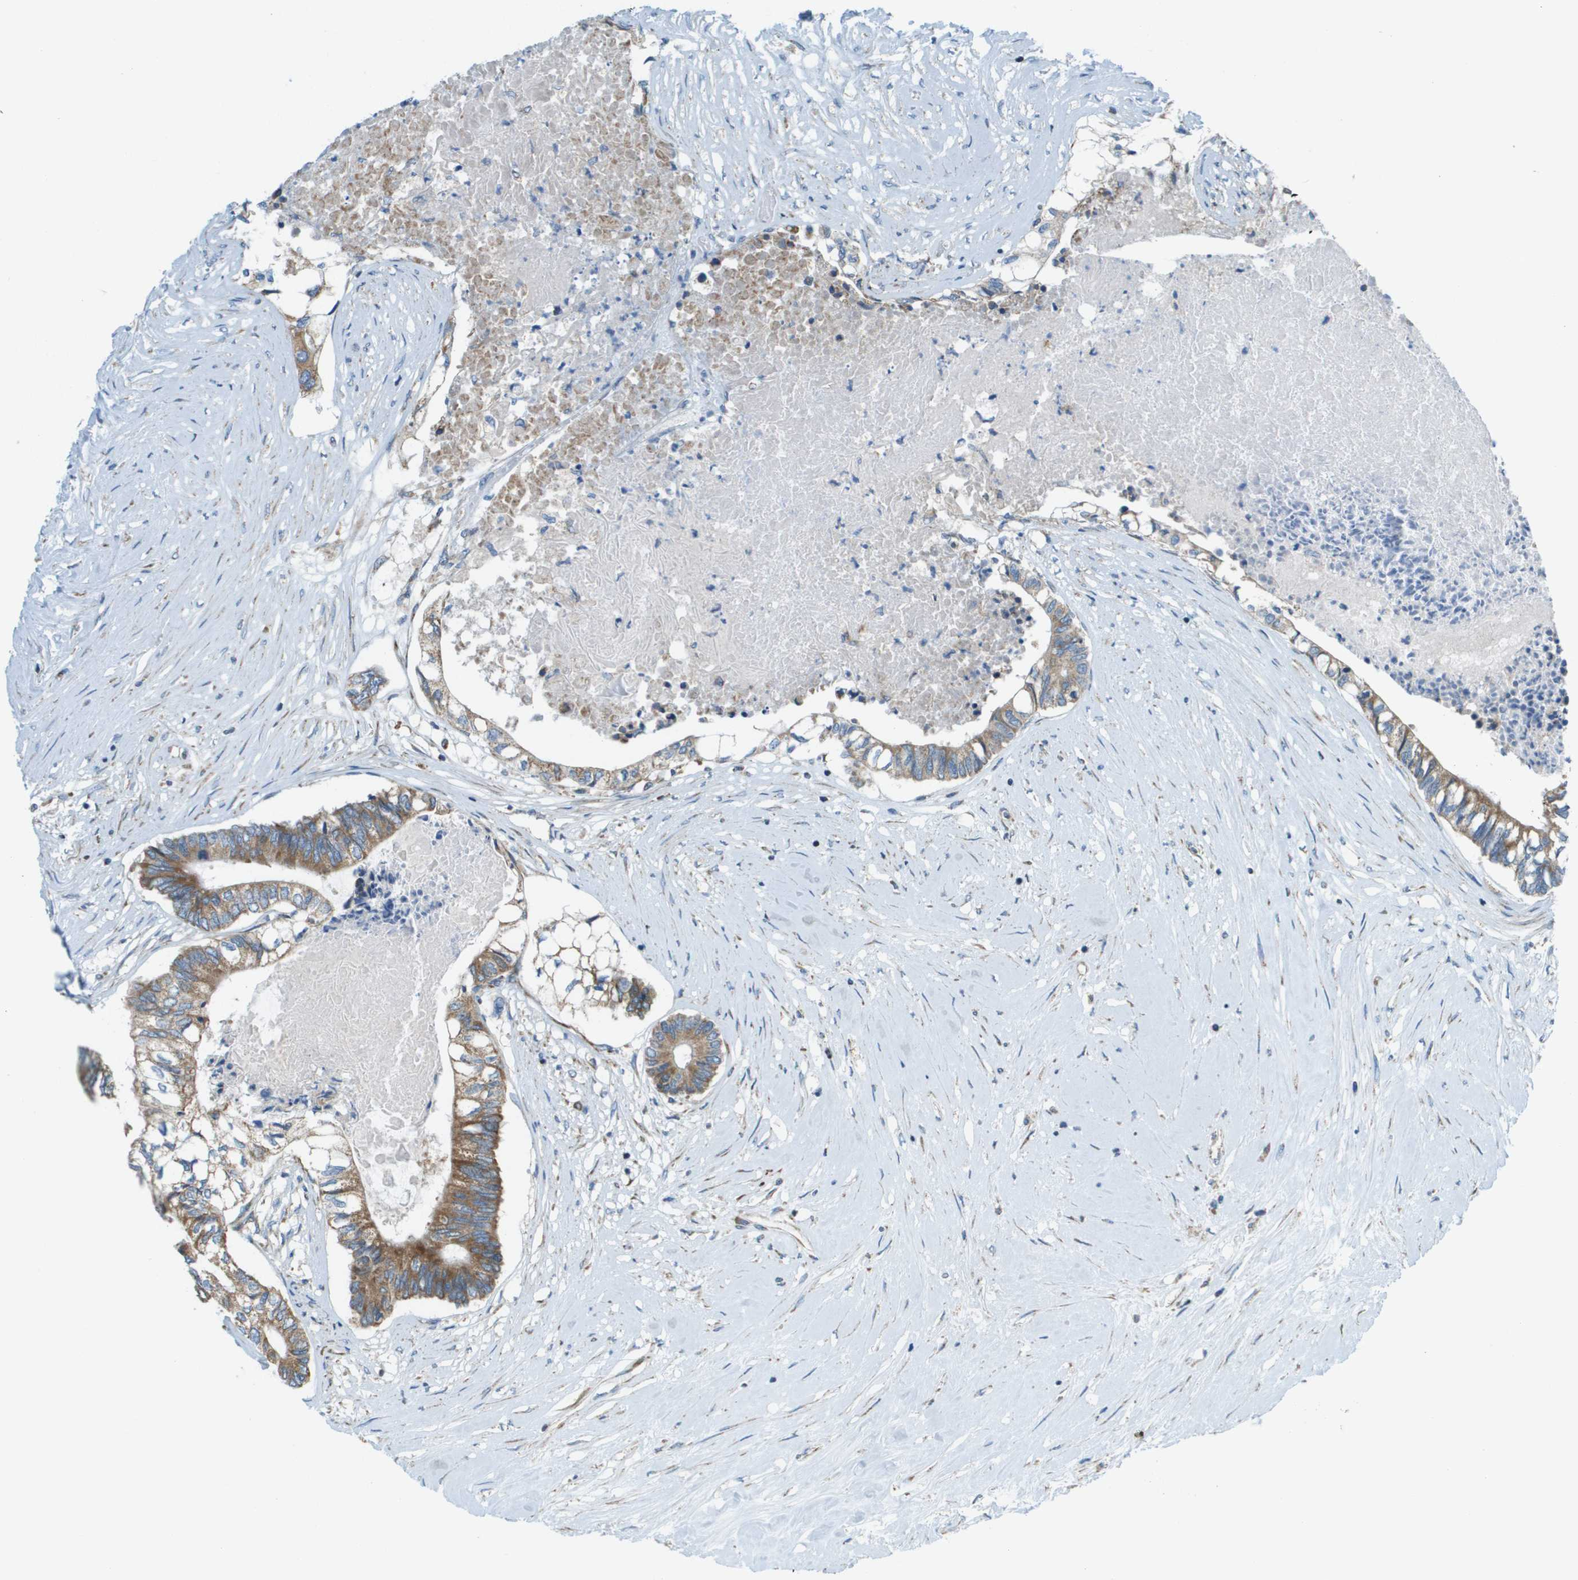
{"staining": {"intensity": "moderate", "quantity": ">75%", "location": "cytoplasmic/membranous"}, "tissue": "colorectal cancer", "cell_type": "Tumor cells", "image_type": "cancer", "snomed": [{"axis": "morphology", "description": "Adenocarcinoma, NOS"}, {"axis": "topography", "description": "Rectum"}], "caption": "High-magnification brightfield microscopy of adenocarcinoma (colorectal) stained with DAB (3,3'-diaminobenzidine) (brown) and counterstained with hematoxylin (blue). tumor cells exhibit moderate cytoplasmic/membranous staining is present in about>75% of cells.", "gene": "TAOK3", "patient": {"sex": "male", "age": 63}}